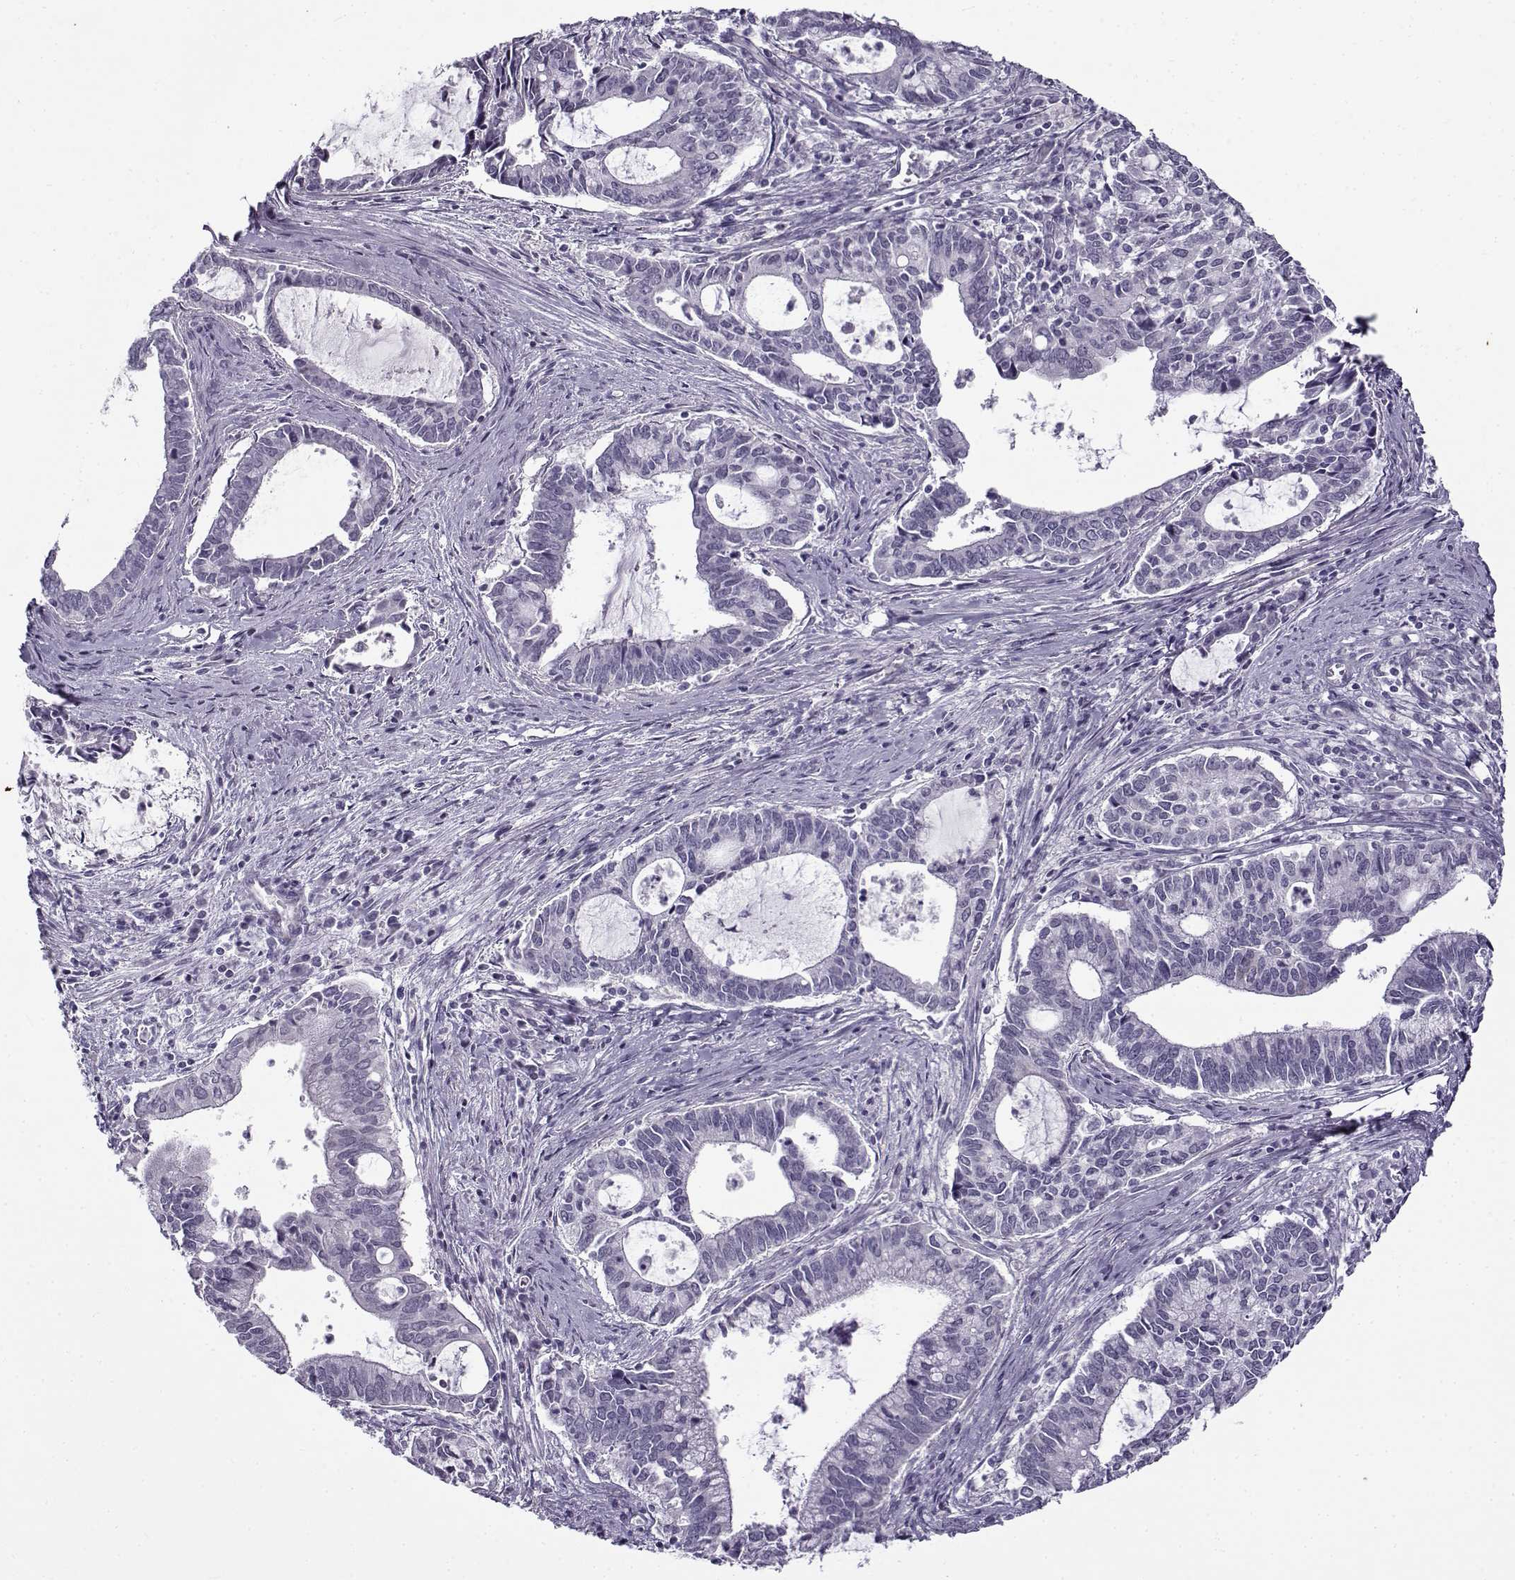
{"staining": {"intensity": "negative", "quantity": "none", "location": "none"}, "tissue": "cervical cancer", "cell_type": "Tumor cells", "image_type": "cancer", "snomed": [{"axis": "morphology", "description": "Adenocarcinoma, NOS"}, {"axis": "topography", "description": "Cervix"}], "caption": "Tumor cells are negative for brown protein staining in adenocarcinoma (cervical). (IHC, brightfield microscopy, high magnification).", "gene": "TEX55", "patient": {"sex": "female", "age": 42}}